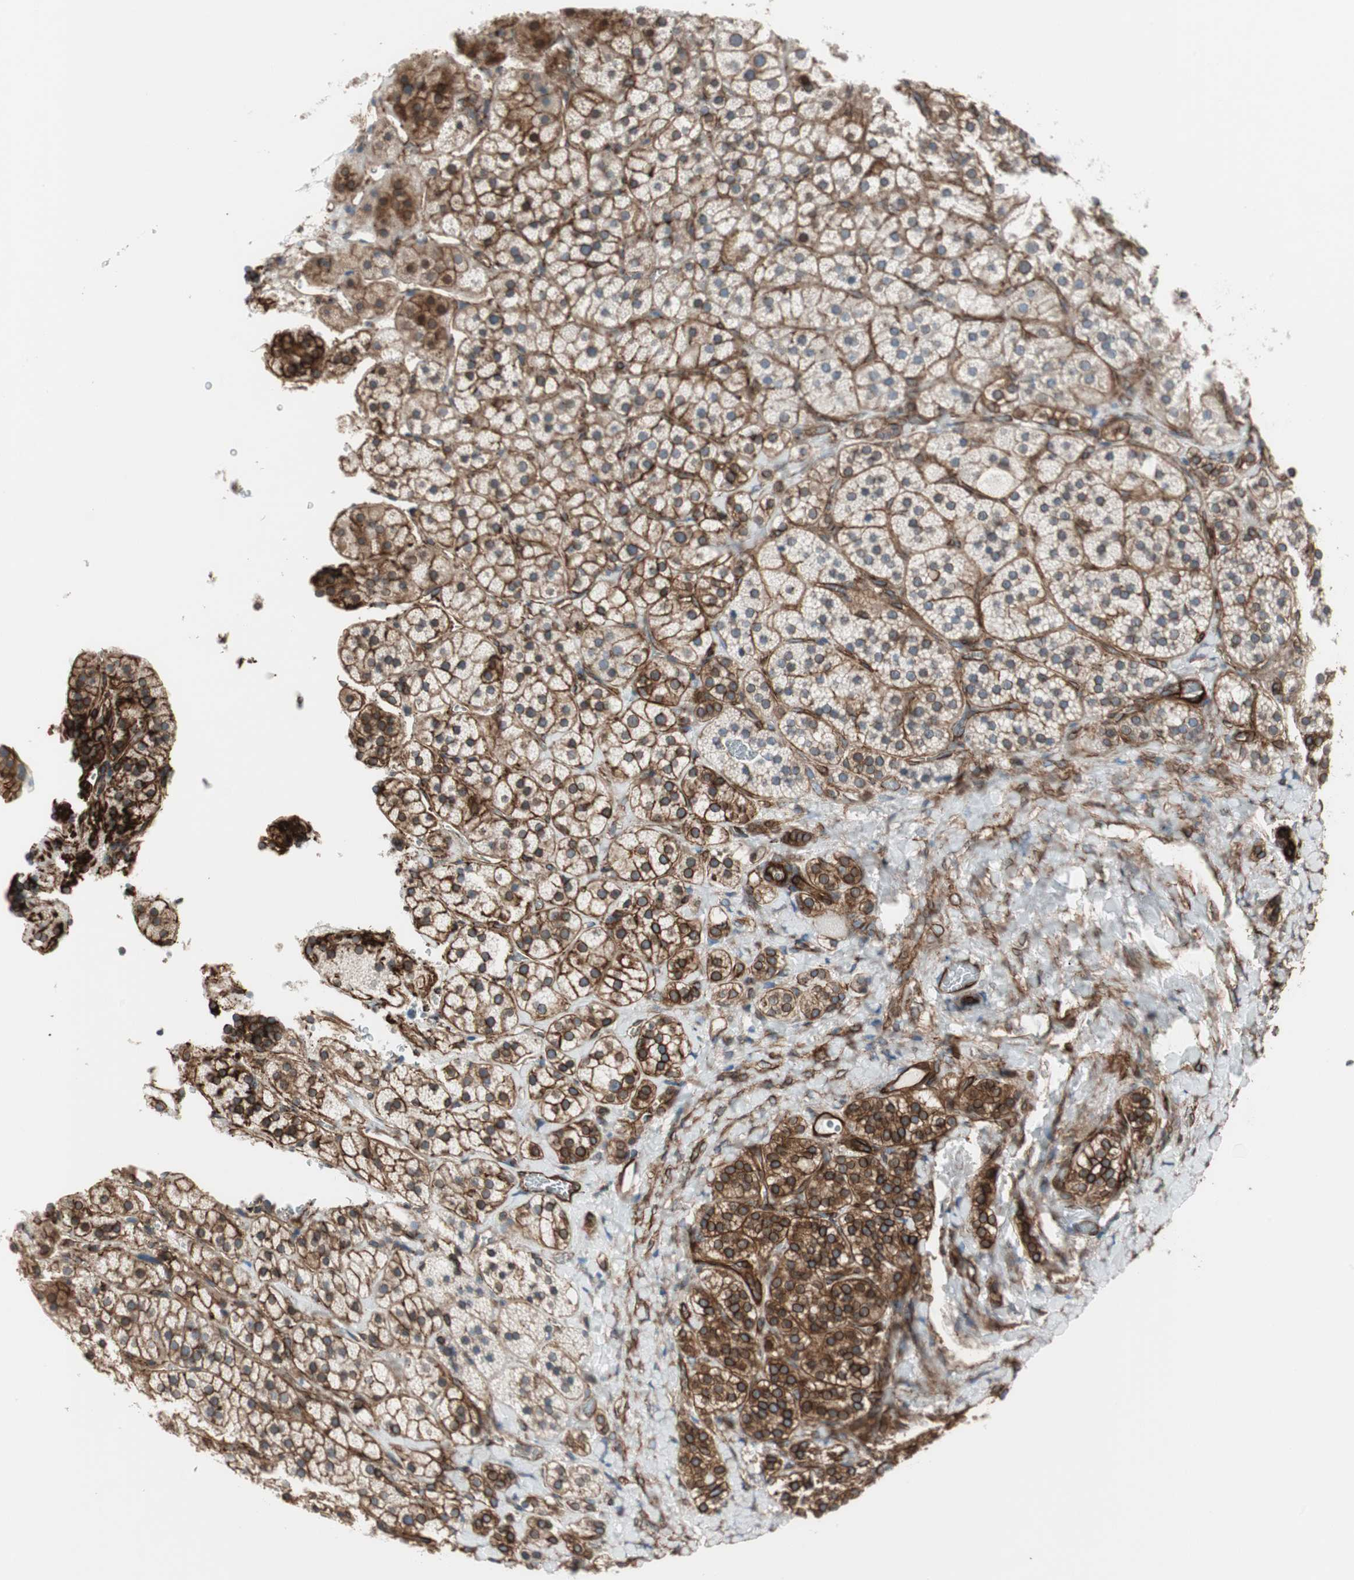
{"staining": {"intensity": "strong", "quantity": ">75%", "location": "cytoplasmic/membranous,nuclear"}, "tissue": "adrenal gland", "cell_type": "Glandular cells", "image_type": "normal", "snomed": [{"axis": "morphology", "description": "Normal tissue, NOS"}, {"axis": "topography", "description": "Adrenal gland"}], "caption": "Immunohistochemistry (DAB (3,3'-diaminobenzidine)) staining of benign adrenal gland reveals strong cytoplasmic/membranous,nuclear protein expression in about >75% of glandular cells.", "gene": "TCTA", "patient": {"sex": "female", "age": 44}}